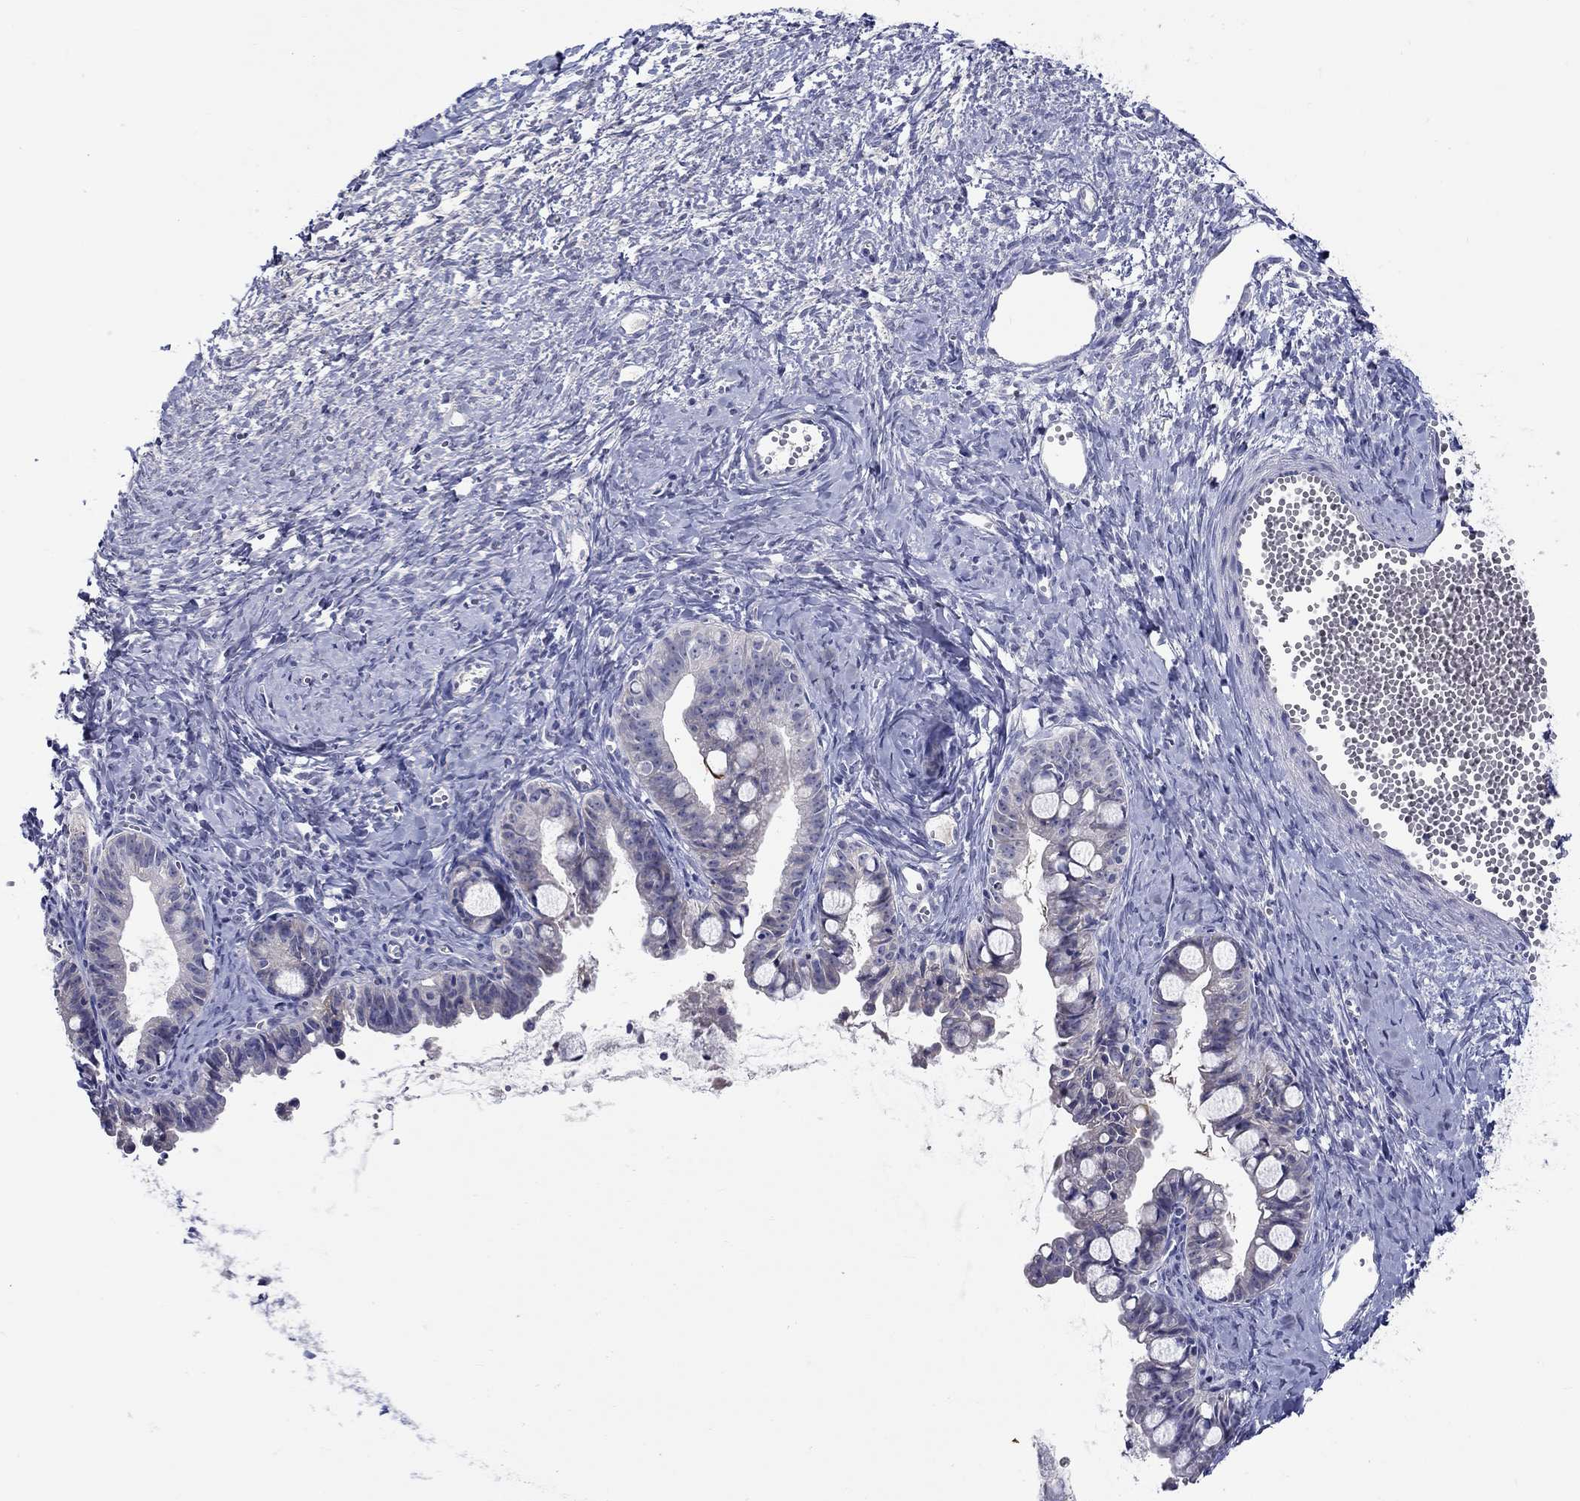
{"staining": {"intensity": "negative", "quantity": "none", "location": "none"}, "tissue": "ovarian cancer", "cell_type": "Tumor cells", "image_type": "cancer", "snomed": [{"axis": "morphology", "description": "Cystadenocarcinoma, mucinous, NOS"}, {"axis": "topography", "description": "Ovary"}], "caption": "Immunohistochemical staining of ovarian cancer shows no significant positivity in tumor cells.", "gene": "SLC30A3", "patient": {"sex": "female", "age": 63}}